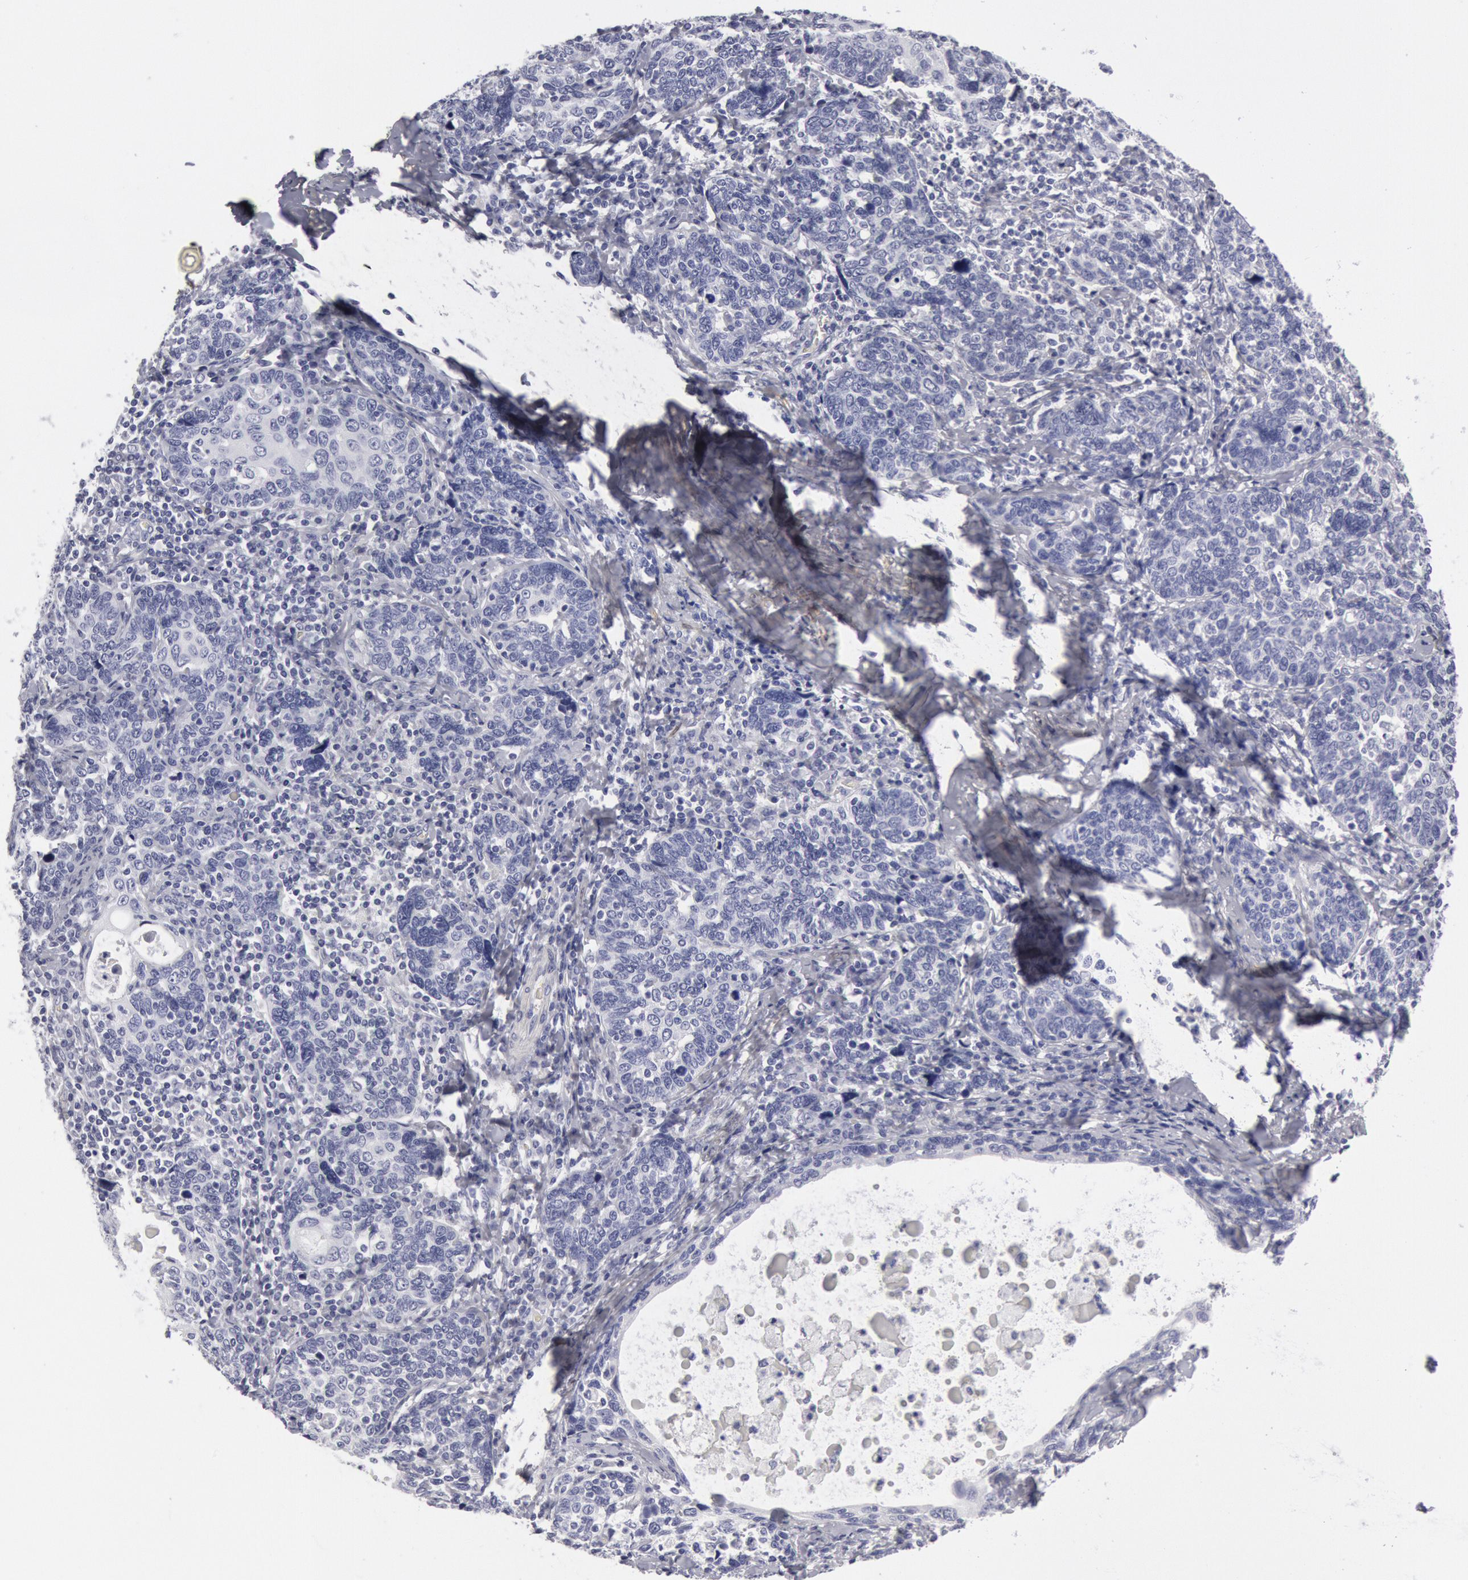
{"staining": {"intensity": "negative", "quantity": "none", "location": "none"}, "tissue": "cervical cancer", "cell_type": "Tumor cells", "image_type": "cancer", "snomed": [{"axis": "morphology", "description": "Squamous cell carcinoma, NOS"}, {"axis": "topography", "description": "Cervix"}], "caption": "Immunohistochemical staining of cervical cancer (squamous cell carcinoma) shows no significant positivity in tumor cells.", "gene": "FHL1", "patient": {"sex": "female", "age": 41}}